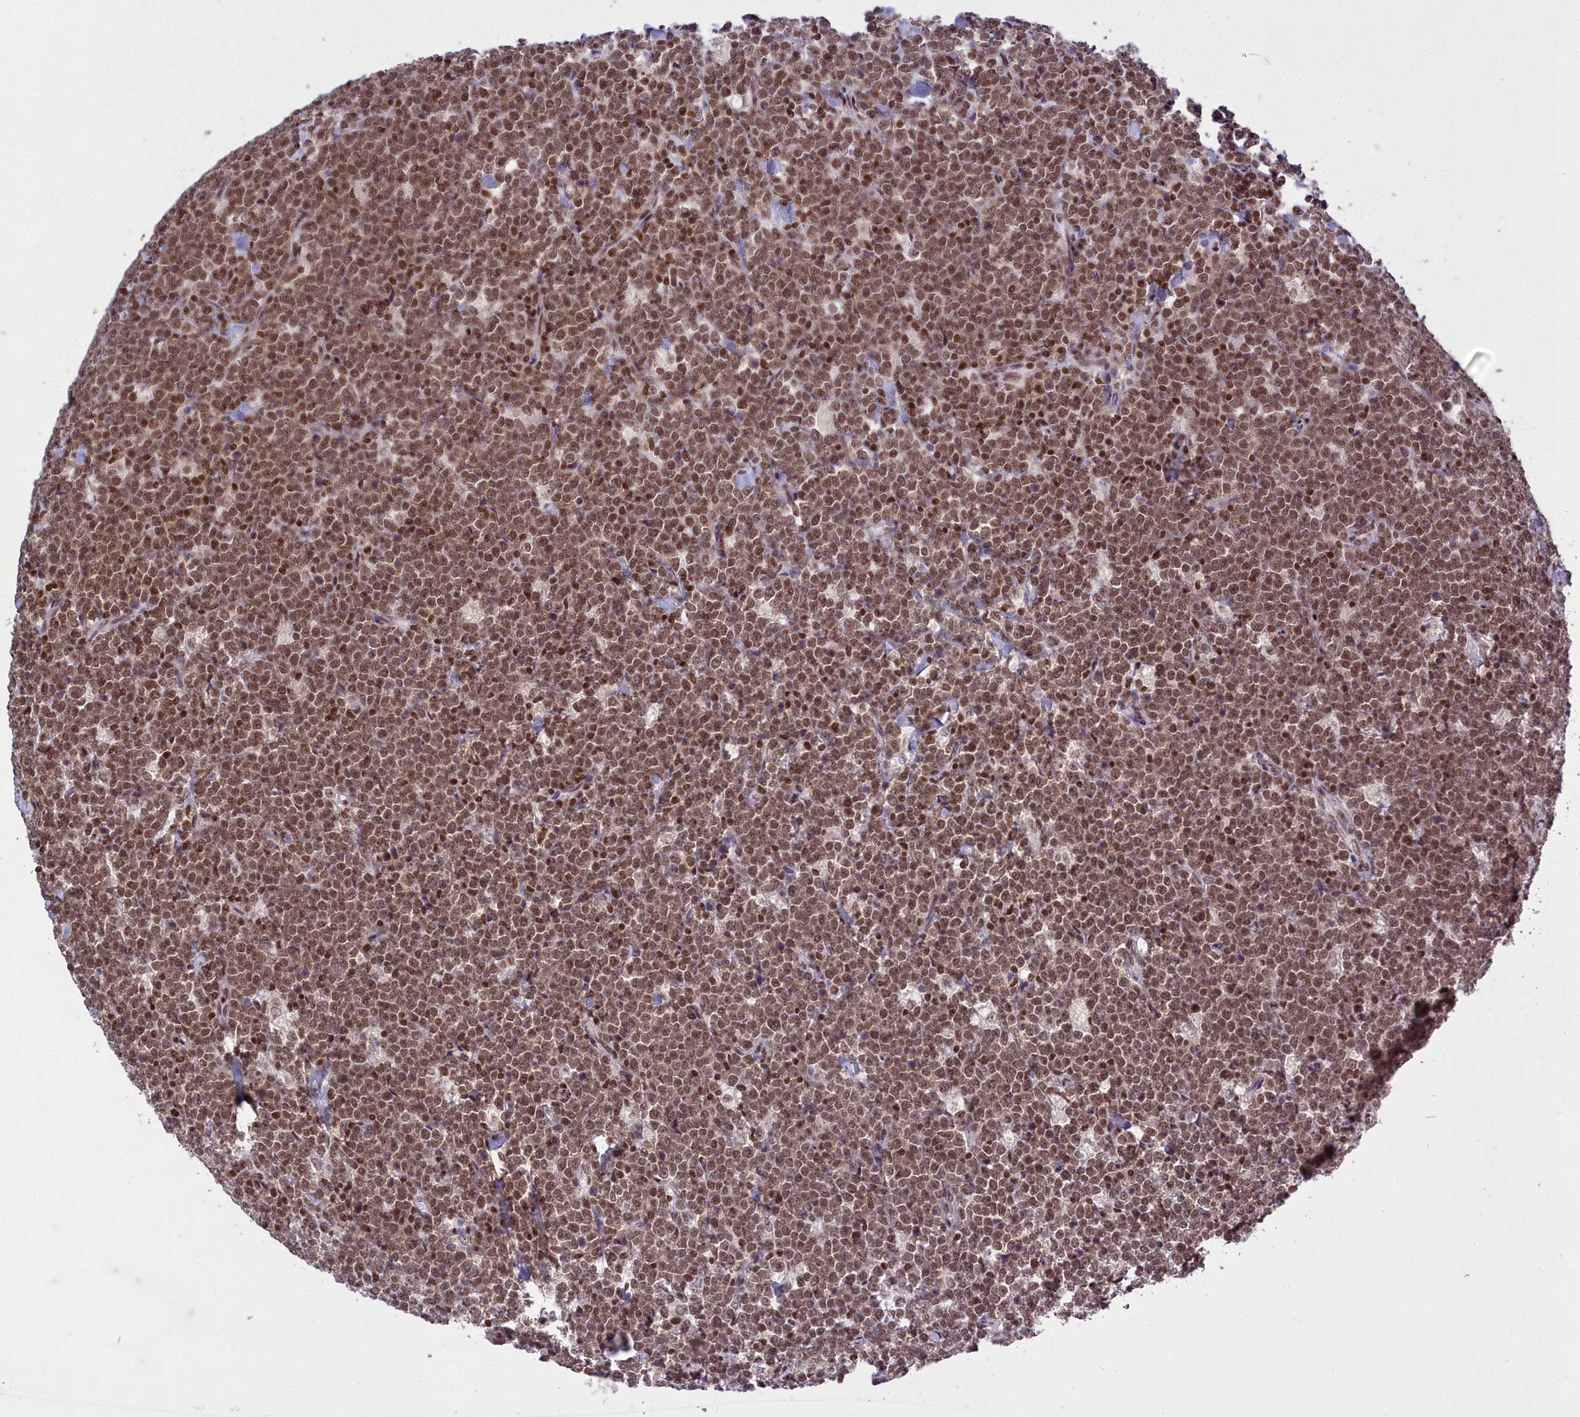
{"staining": {"intensity": "moderate", "quantity": ">75%", "location": "nuclear"}, "tissue": "lymphoma", "cell_type": "Tumor cells", "image_type": "cancer", "snomed": [{"axis": "morphology", "description": "Malignant lymphoma, non-Hodgkin's type, High grade"}, {"axis": "topography", "description": "Small intestine"}], "caption": "Moderate nuclear protein staining is appreciated in about >75% of tumor cells in lymphoma. Using DAB (3,3'-diaminobenzidine) (brown) and hematoxylin (blue) stains, captured at high magnification using brightfield microscopy.", "gene": "GMEB1", "patient": {"sex": "male", "age": 8}}